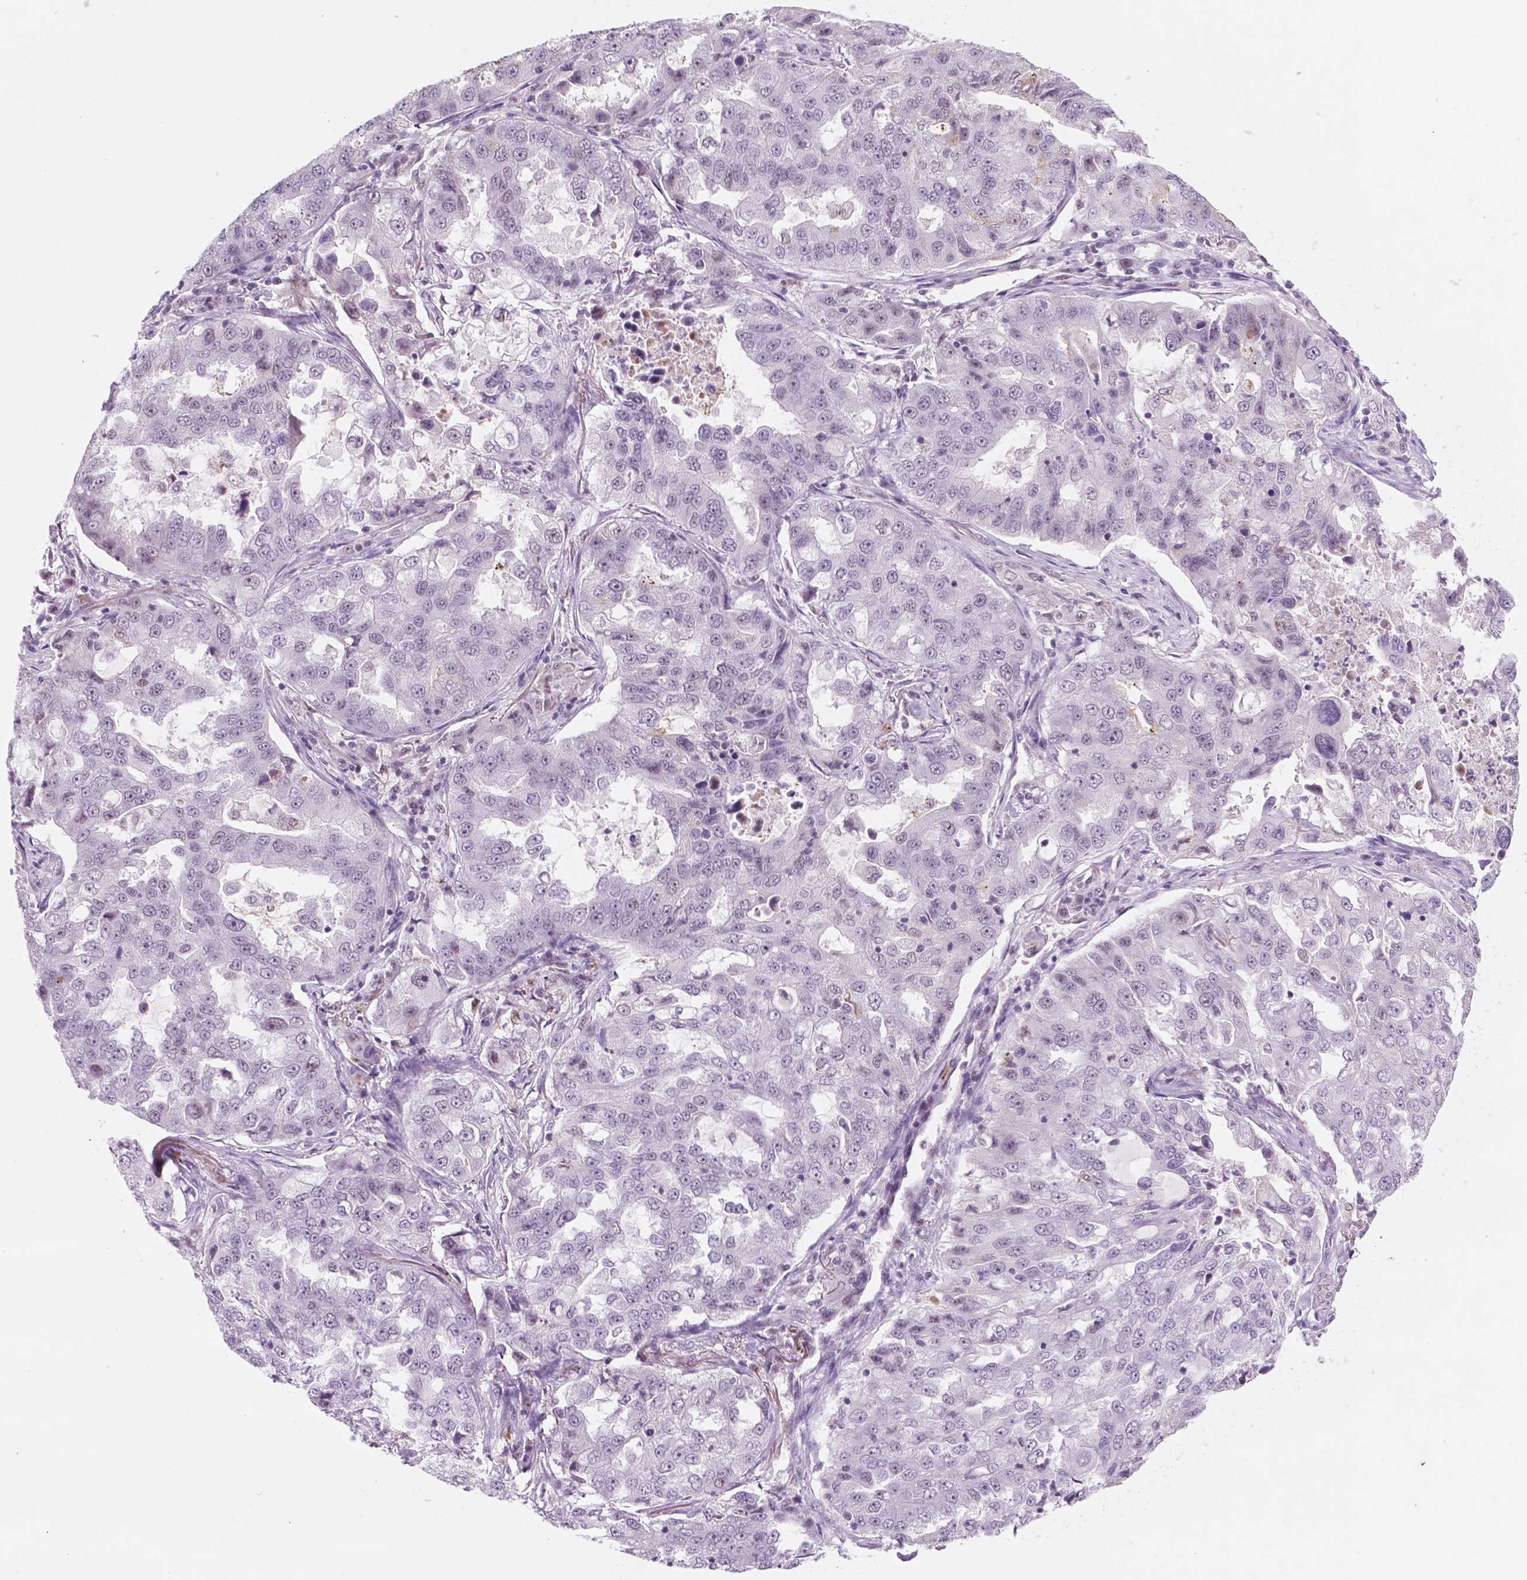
{"staining": {"intensity": "weak", "quantity": "25%-75%", "location": "nuclear"}, "tissue": "lung cancer", "cell_type": "Tumor cells", "image_type": "cancer", "snomed": [{"axis": "morphology", "description": "Adenocarcinoma, NOS"}, {"axis": "topography", "description": "Lung"}], "caption": "This histopathology image reveals immunohistochemistry staining of human lung cancer, with low weak nuclear positivity in about 25%-75% of tumor cells.", "gene": "CTR9", "patient": {"sex": "female", "age": 61}}